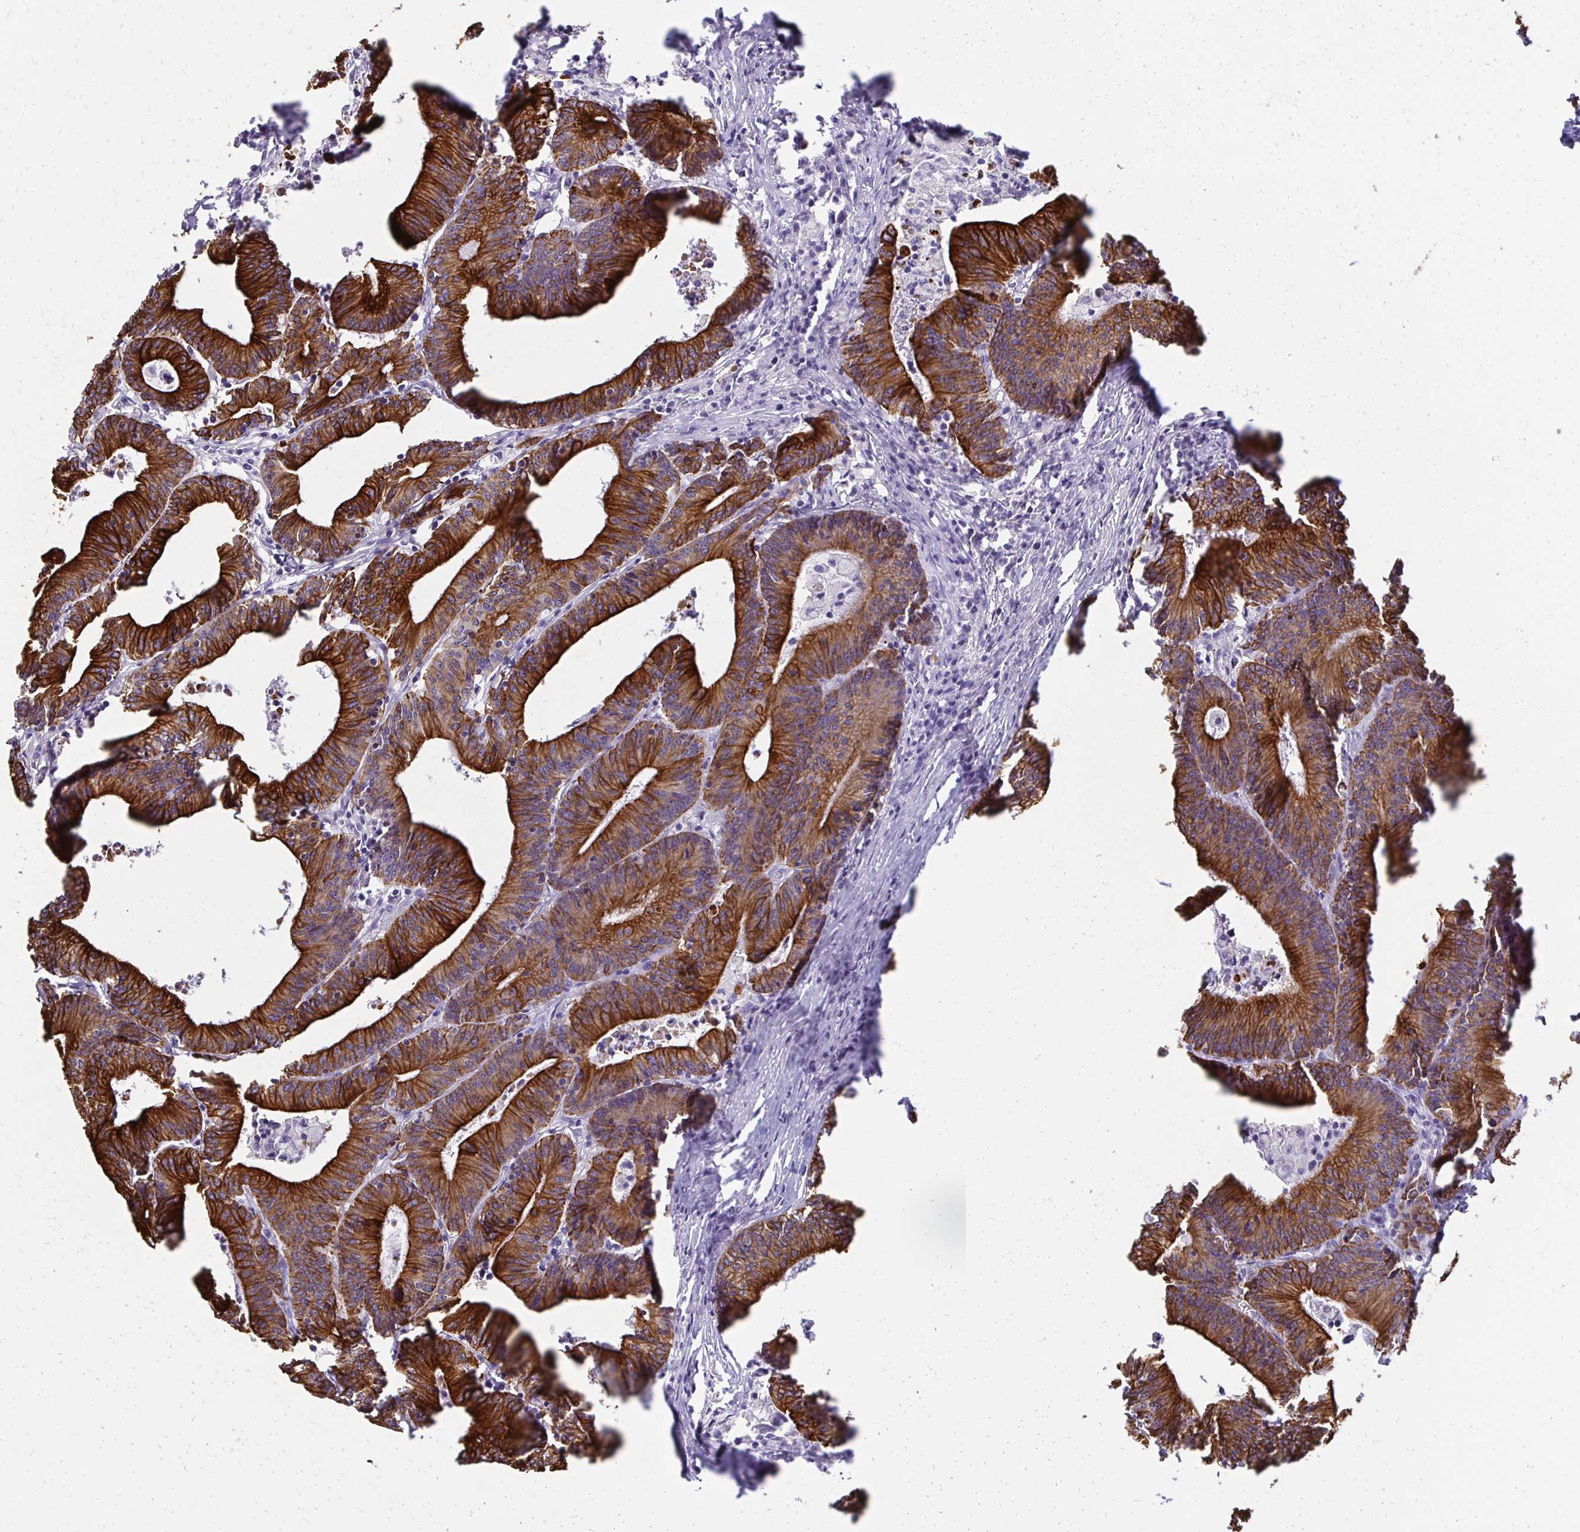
{"staining": {"intensity": "strong", "quantity": ">75%", "location": "cytoplasmic/membranous"}, "tissue": "colorectal cancer", "cell_type": "Tumor cells", "image_type": "cancer", "snomed": [{"axis": "morphology", "description": "Adenocarcinoma, NOS"}, {"axis": "topography", "description": "Colon"}], "caption": "The micrograph reveals immunohistochemical staining of adenocarcinoma (colorectal). There is strong cytoplasmic/membranous expression is seen in approximately >75% of tumor cells. (DAB IHC with brightfield microscopy, high magnification).", "gene": "C1QTNF2", "patient": {"sex": "female", "age": 78}}